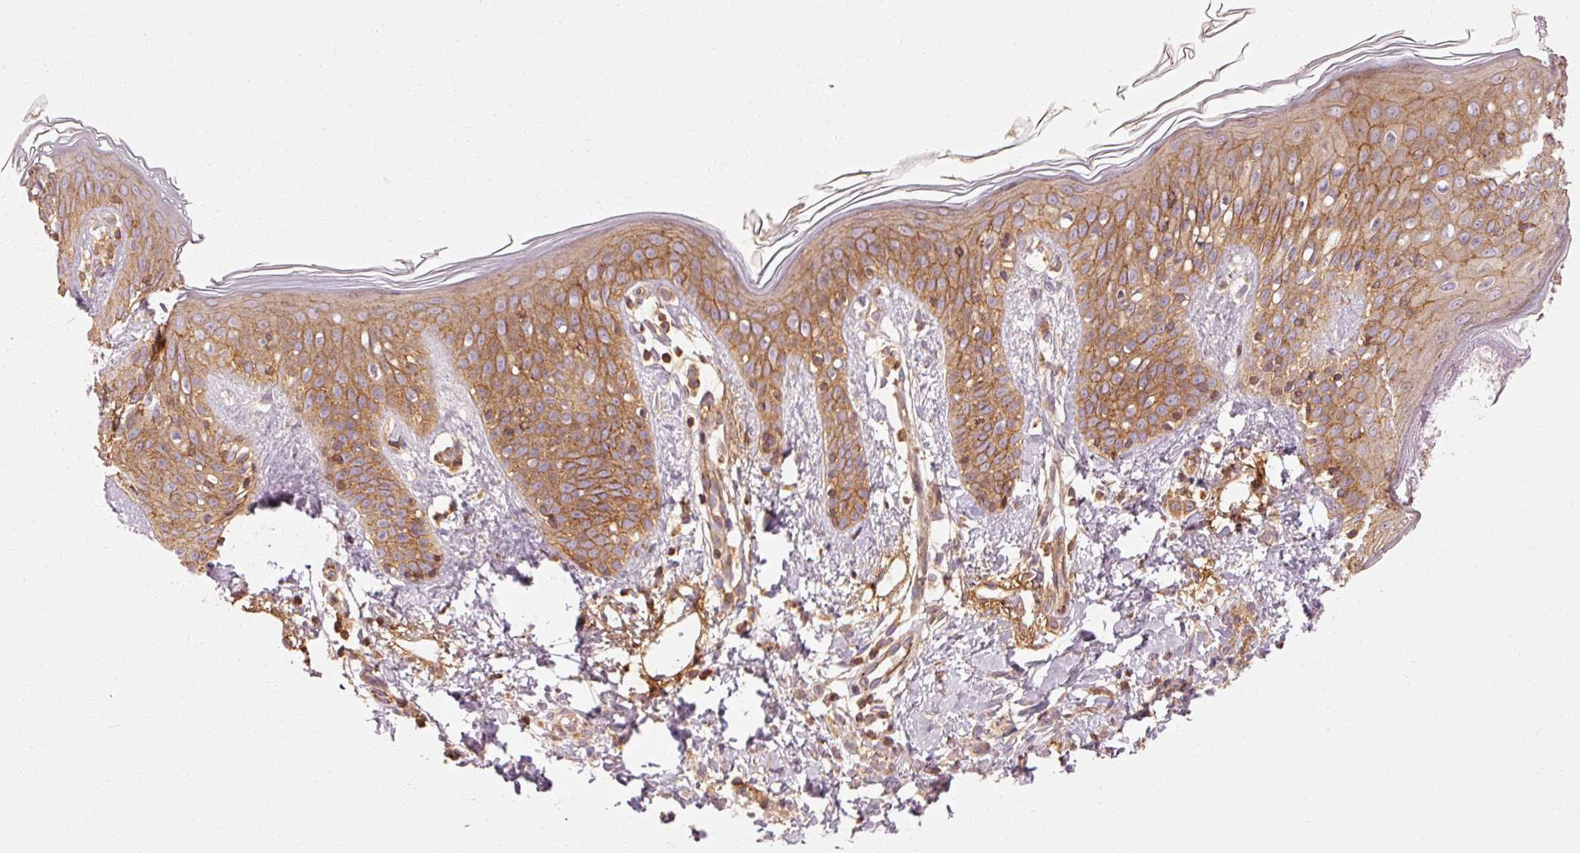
{"staining": {"intensity": "weak", "quantity": ">75%", "location": "cytoplasmic/membranous"}, "tissue": "skin", "cell_type": "Fibroblasts", "image_type": "normal", "snomed": [{"axis": "morphology", "description": "Normal tissue, NOS"}, {"axis": "topography", "description": "Skin"}], "caption": "Immunohistochemical staining of normal skin reveals low levels of weak cytoplasmic/membranous positivity in about >75% of fibroblasts.", "gene": "CTNNA1", "patient": {"sex": "male", "age": 16}}